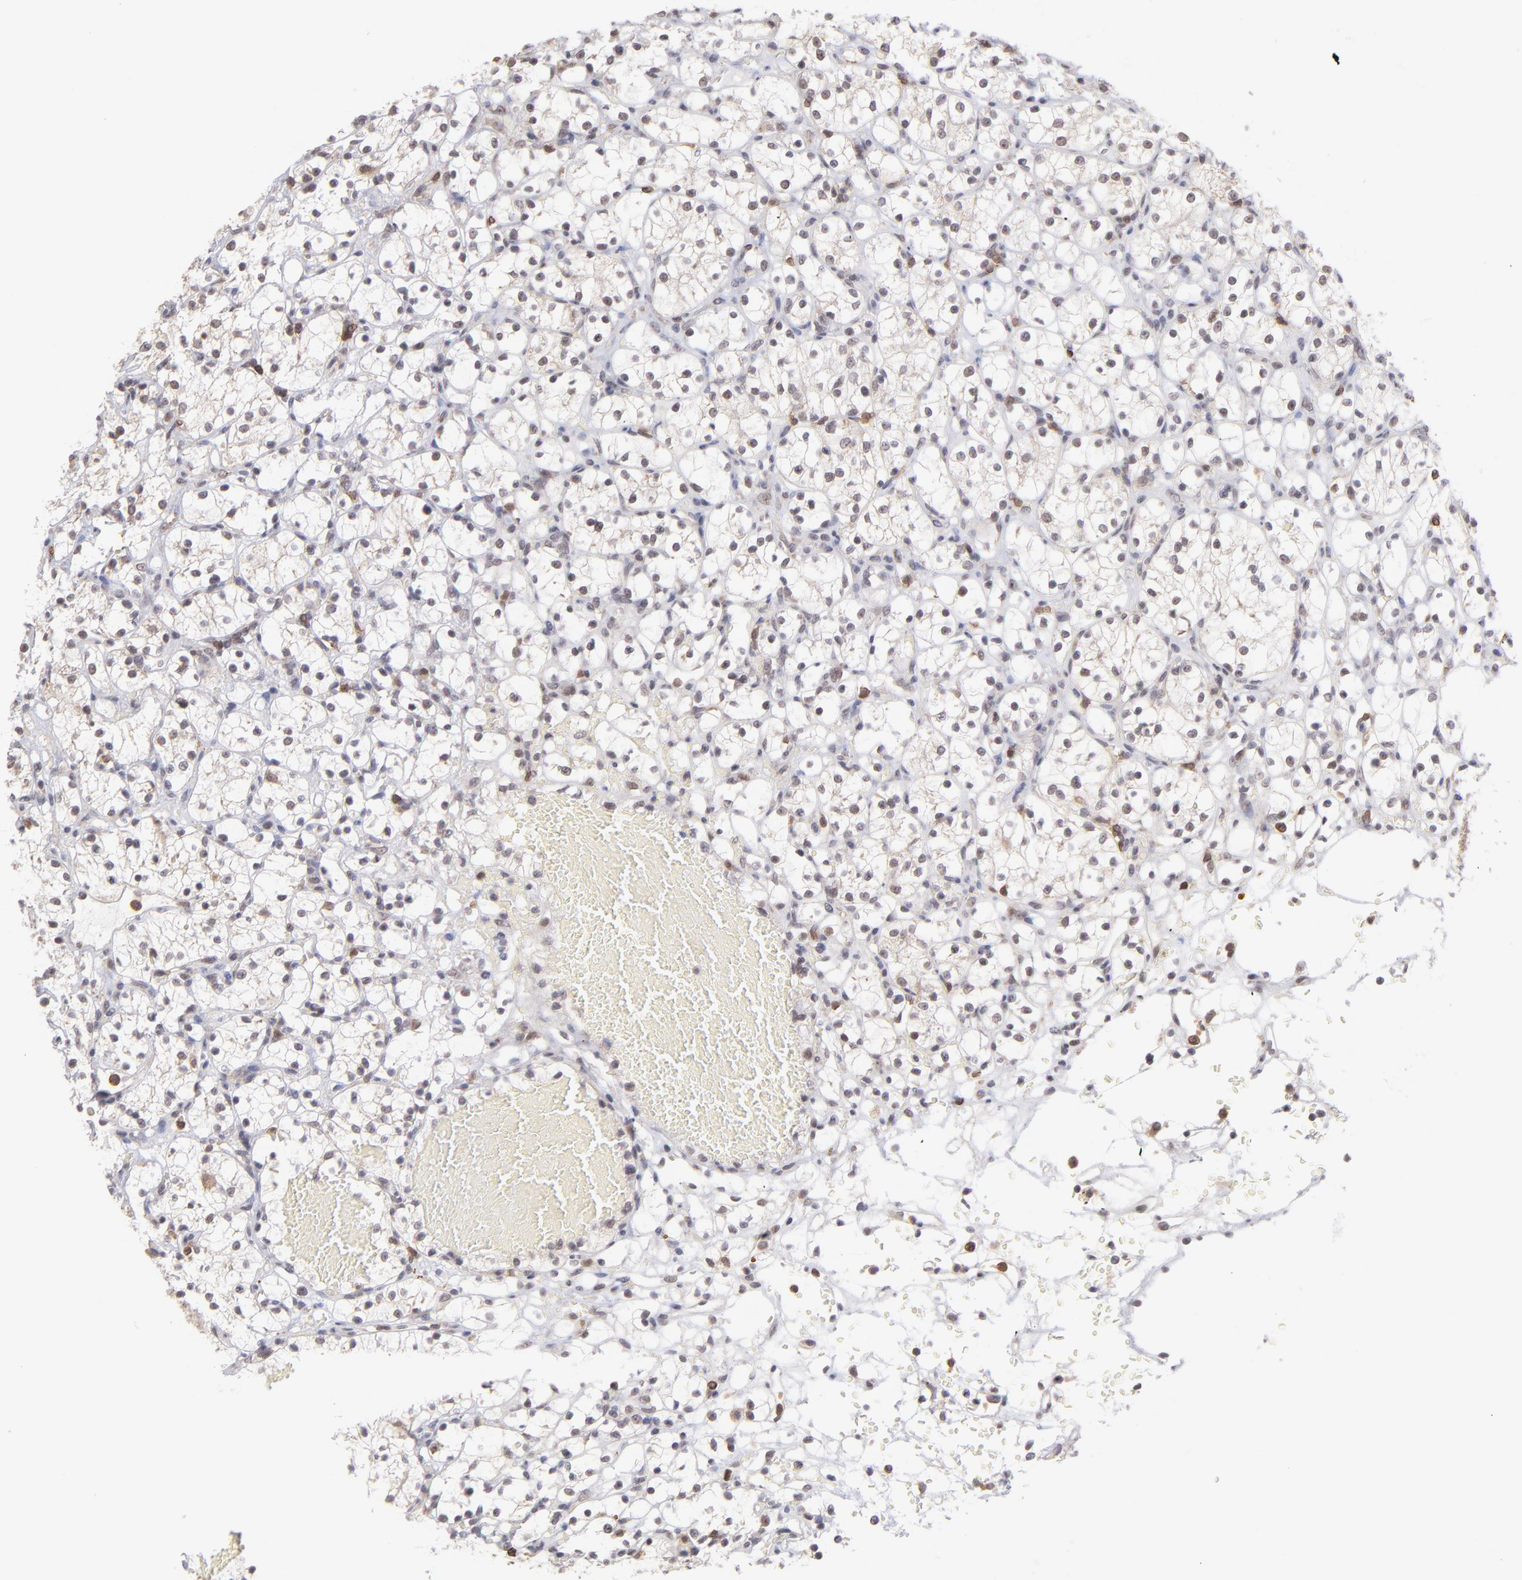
{"staining": {"intensity": "weak", "quantity": "<25%", "location": "nuclear"}, "tissue": "renal cancer", "cell_type": "Tumor cells", "image_type": "cancer", "snomed": [{"axis": "morphology", "description": "Adenocarcinoma, NOS"}, {"axis": "topography", "description": "Kidney"}], "caption": "High power microscopy image of an IHC histopathology image of renal adenocarcinoma, revealing no significant positivity in tumor cells.", "gene": "OAS1", "patient": {"sex": "female", "age": 60}}